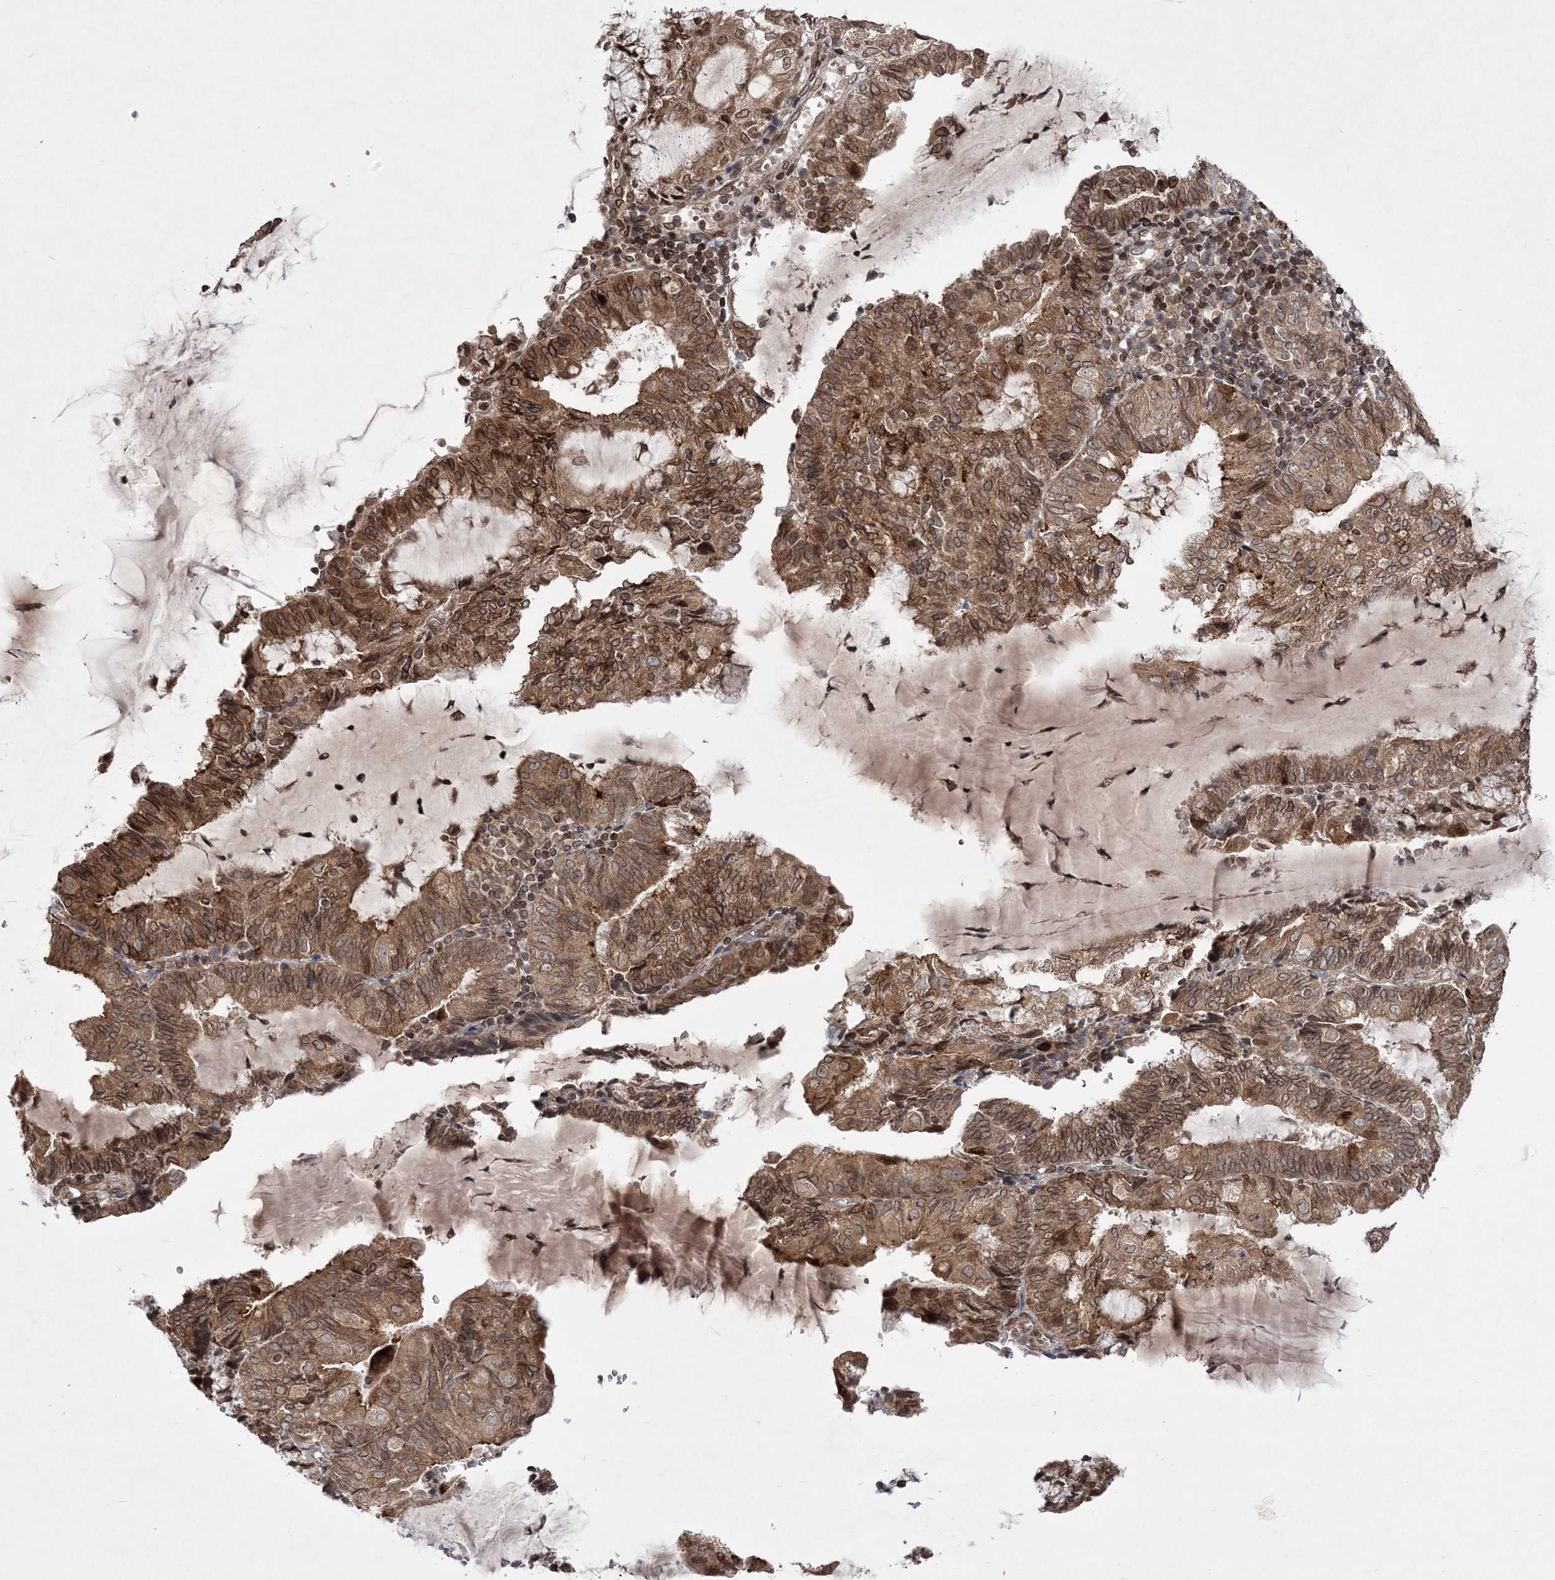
{"staining": {"intensity": "moderate", "quantity": ">75%", "location": "cytoplasmic/membranous,nuclear"}, "tissue": "endometrial cancer", "cell_type": "Tumor cells", "image_type": "cancer", "snomed": [{"axis": "morphology", "description": "Adenocarcinoma, NOS"}, {"axis": "topography", "description": "Endometrium"}], "caption": "This histopathology image demonstrates adenocarcinoma (endometrial) stained with IHC to label a protein in brown. The cytoplasmic/membranous and nuclear of tumor cells show moderate positivity for the protein. Nuclei are counter-stained blue.", "gene": "DNAJC27", "patient": {"sex": "female", "age": 81}}